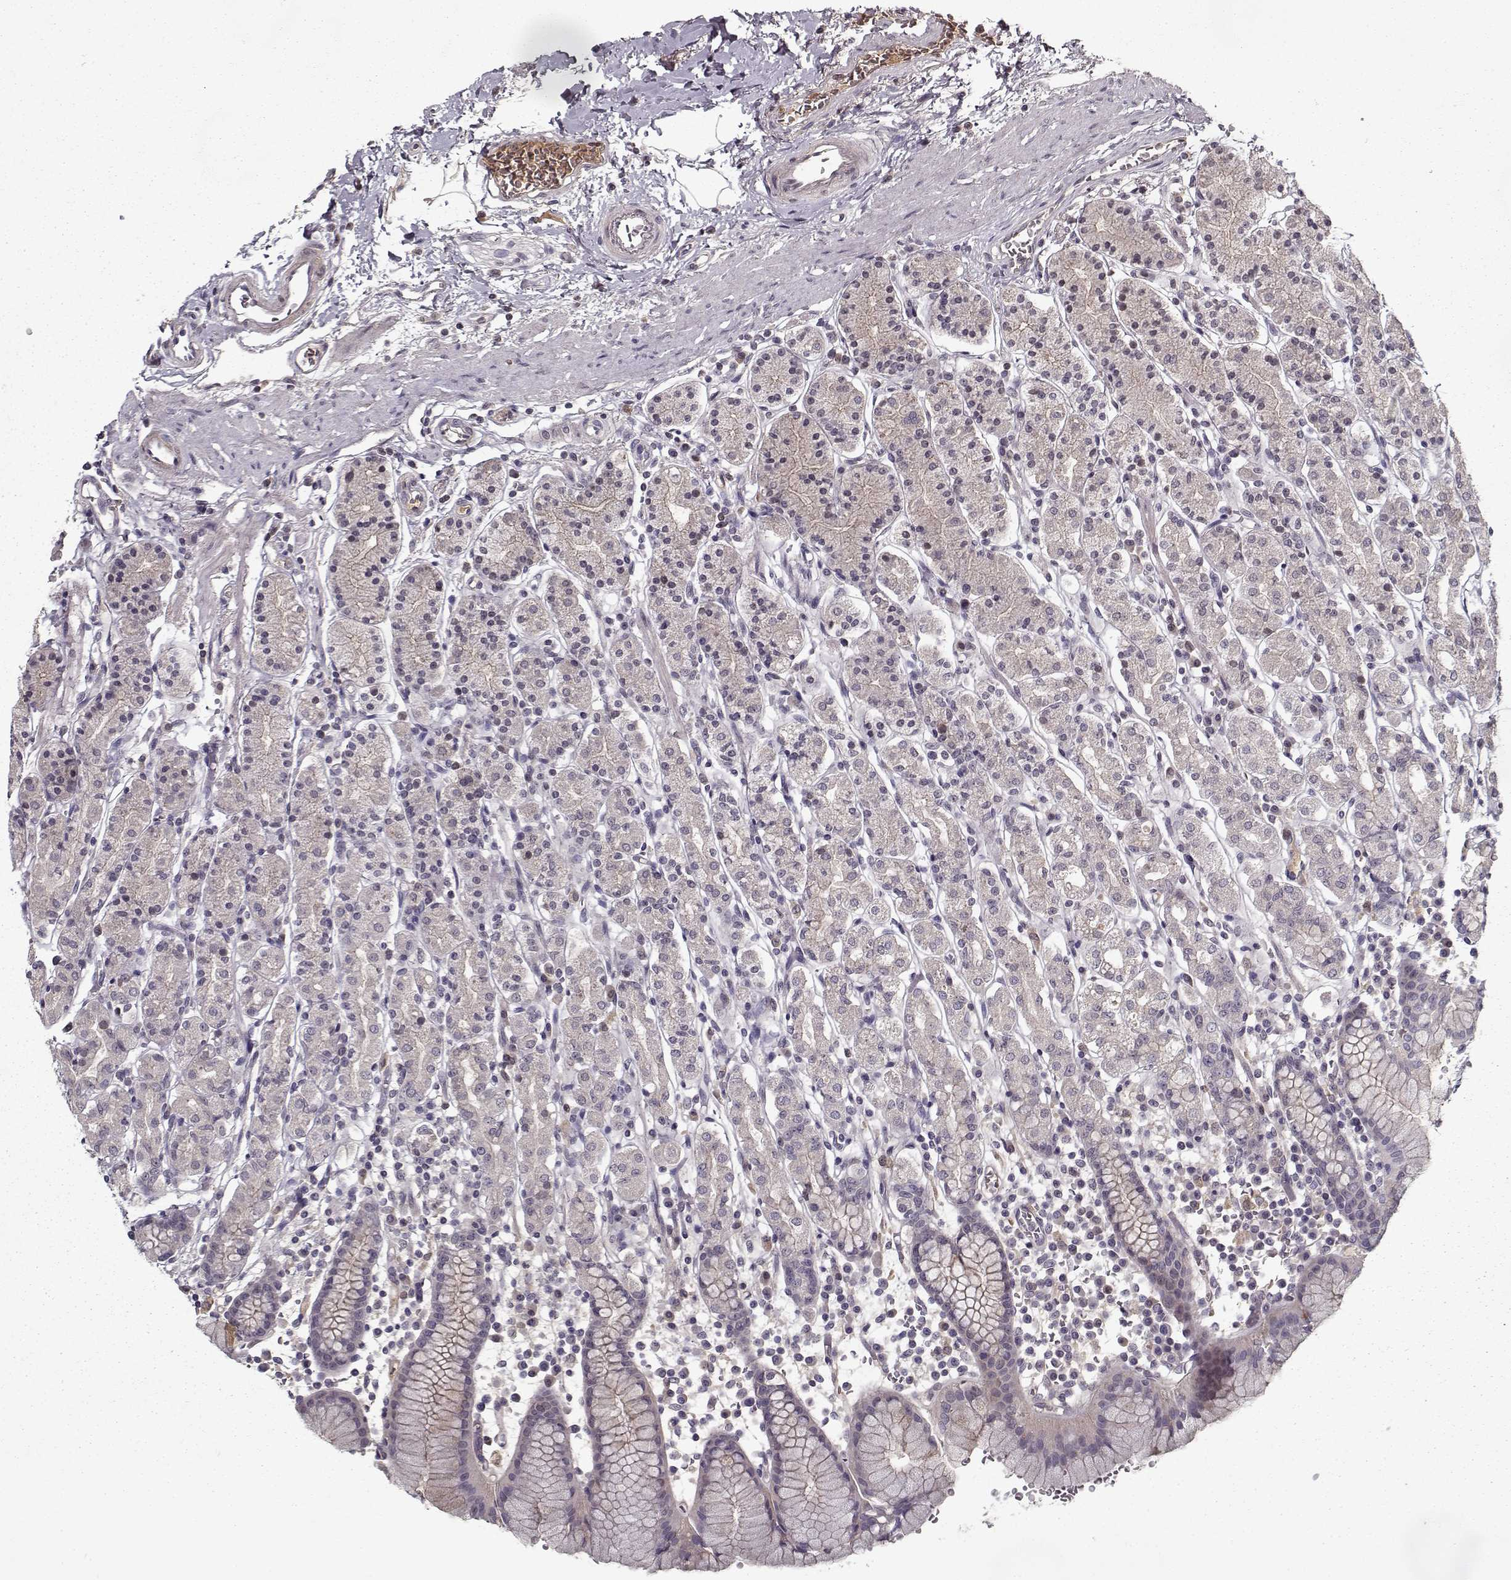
{"staining": {"intensity": "negative", "quantity": "none", "location": "none"}, "tissue": "stomach", "cell_type": "Glandular cells", "image_type": "normal", "snomed": [{"axis": "morphology", "description": "Normal tissue, NOS"}, {"axis": "topography", "description": "Stomach, upper"}, {"axis": "topography", "description": "Stomach"}], "caption": "Immunohistochemistry (IHC) micrograph of benign stomach: human stomach stained with DAB (3,3'-diaminobenzidine) exhibits no significant protein positivity in glandular cells.", "gene": "AFM", "patient": {"sex": "male", "age": 62}}